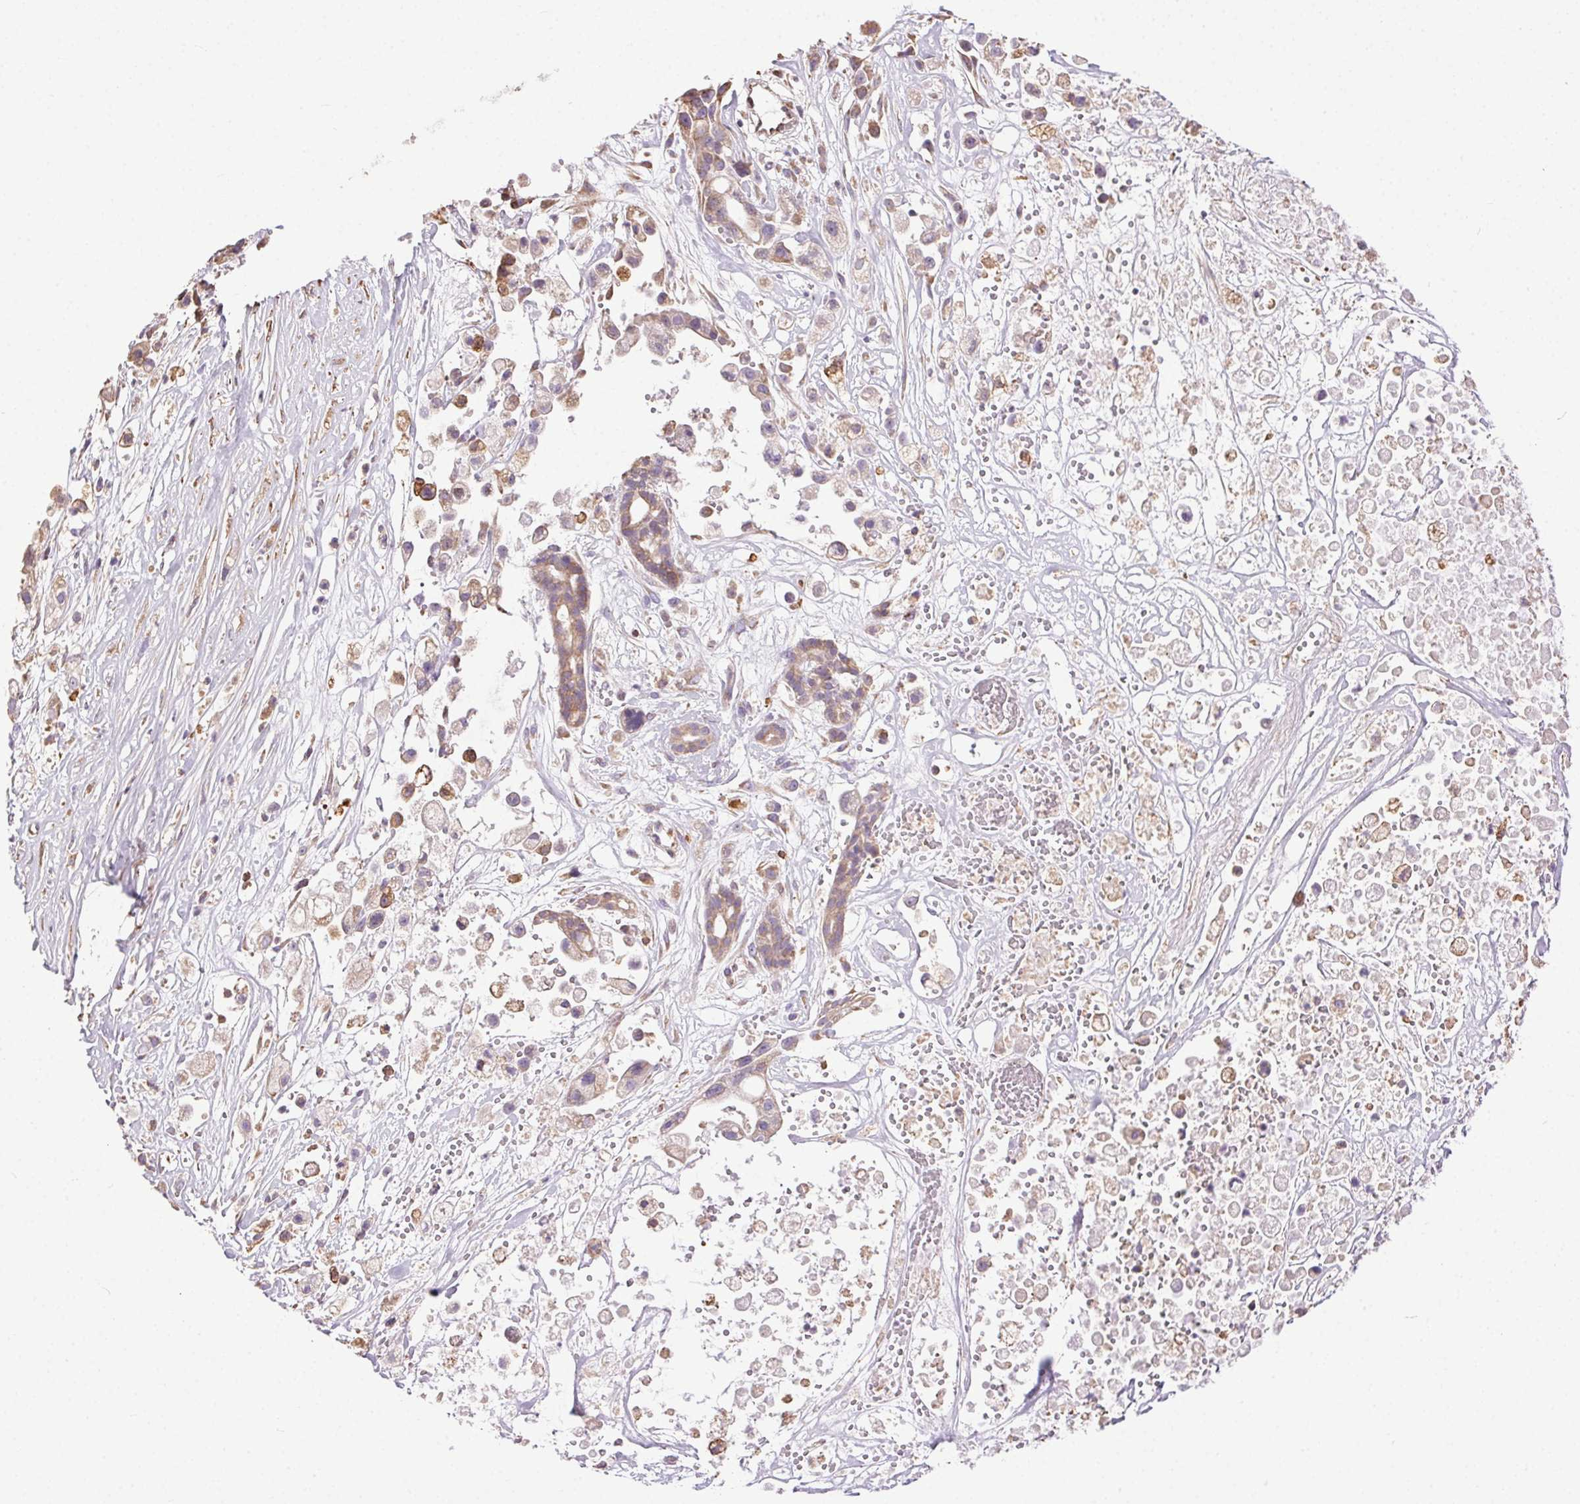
{"staining": {"intensity": "weak", "quantity": "<25%", "location": "cytoplasmic/membranous"}, "tissue": "pancreatic cancer", "cell_type": "Tumor cells", "image_type": "cancer", "snomed": [{"axis": "morphology", "description": "Adenocarcinoma, NOS"}, {"axis": "topography", "description": "Pancreas"}], "caption": "Immunohistochemistry (IHC) micrograph of neoplastic tissue: human adenocarcinoma (pancreatic) stained with DAB (3,3'-diaminobenzidine) exhibits no significant protein positivity in tumor cells.", "gene": "SNX31", "patient": {"sex": "male", "age": 44}}